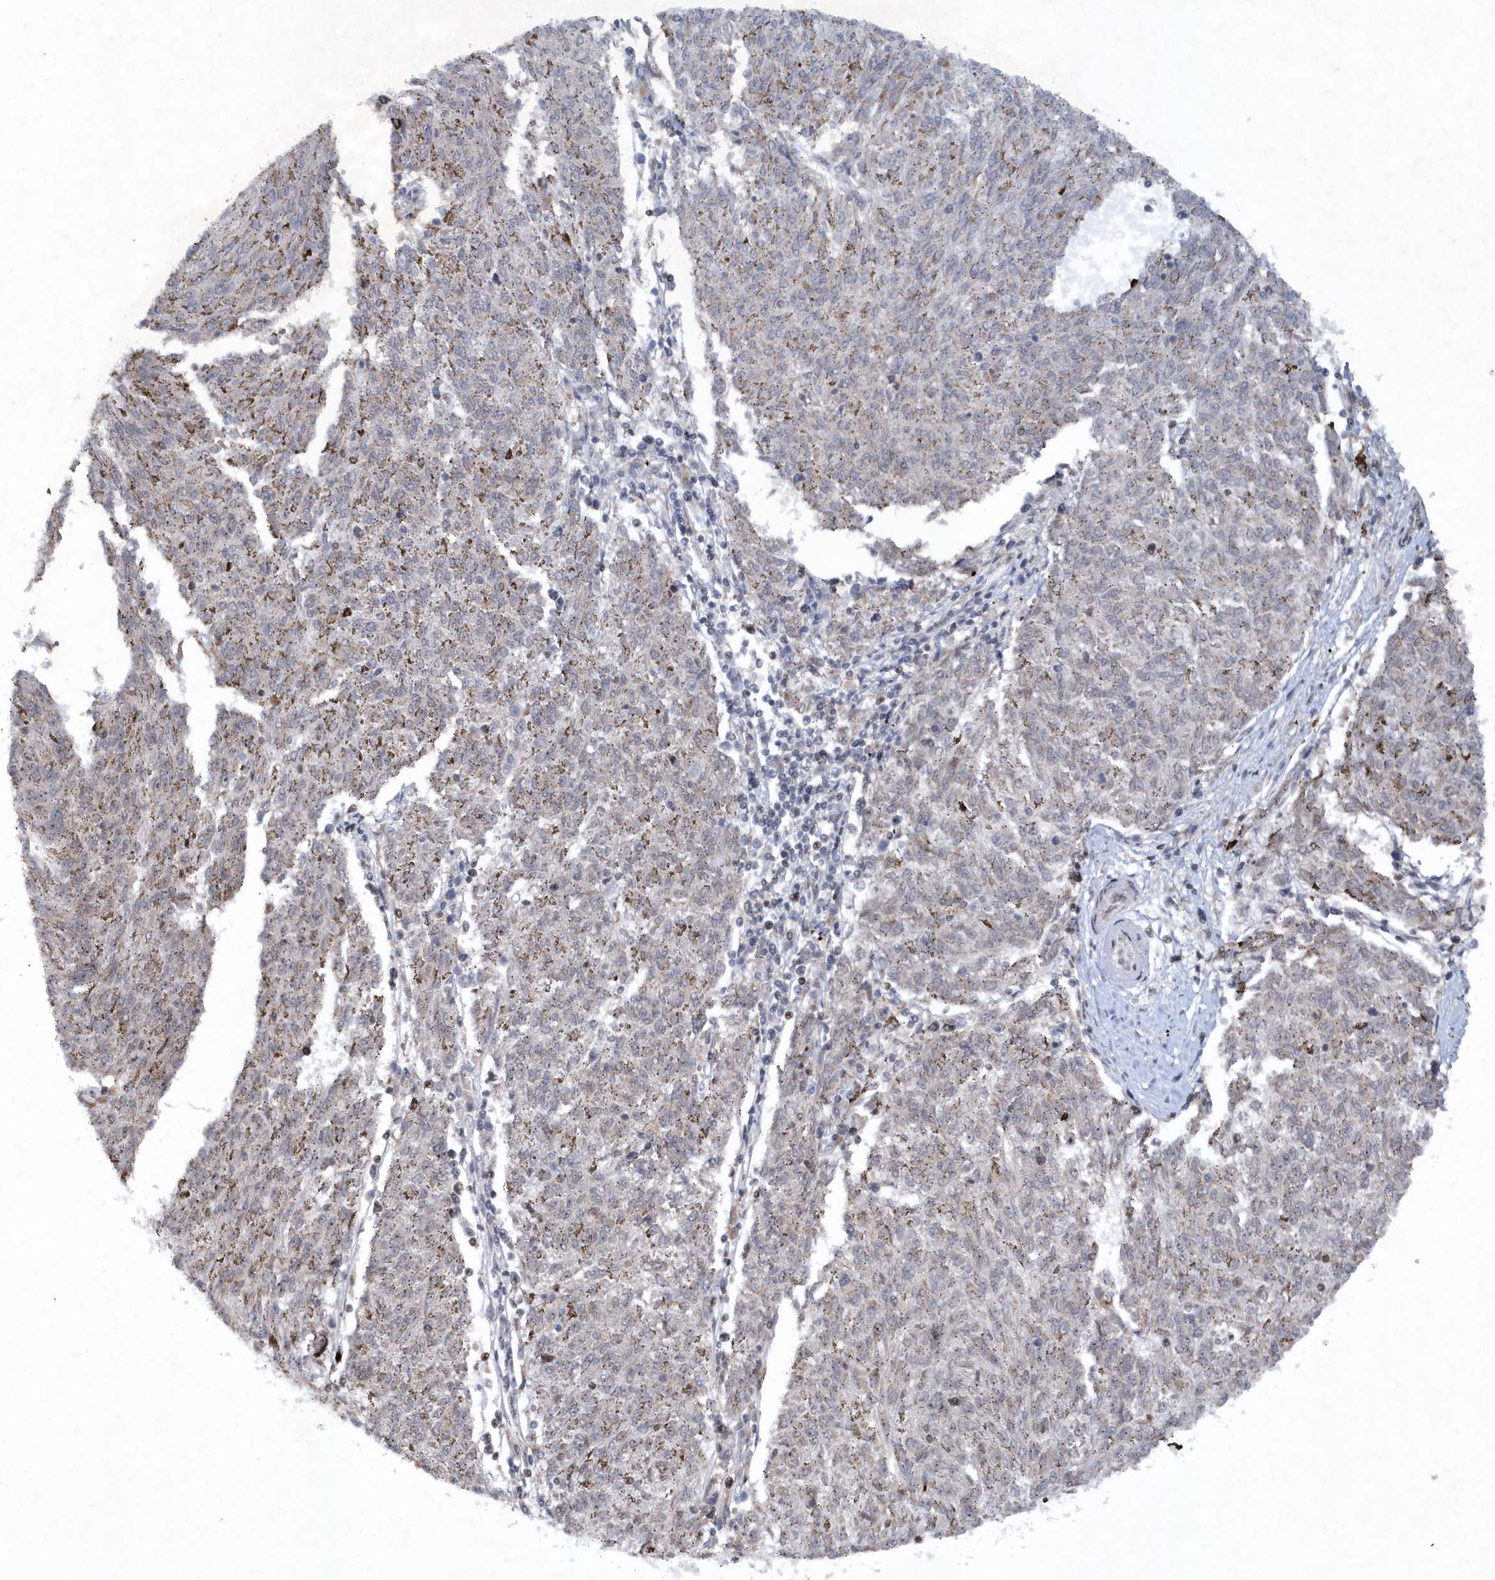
{"staining": {"intensity": "weak", "quantity": "<25%", "location": "cytoplasmic/membranous"}, "tissue": "melanoma", "cell_type": "Tumor cells", "image_type": "cancer", "snomed": [{"axis": "morphology", "description": "Malignant melanoma, NOS"}, {"axis": "topography", "description": "Skin"}], "caption": "Immunohistochemistry (IHC) of melanoma exhibits no positivity in tumor cells.", "gene": "SOWAHB", "patient": {"sex": "female", "age": 72}}